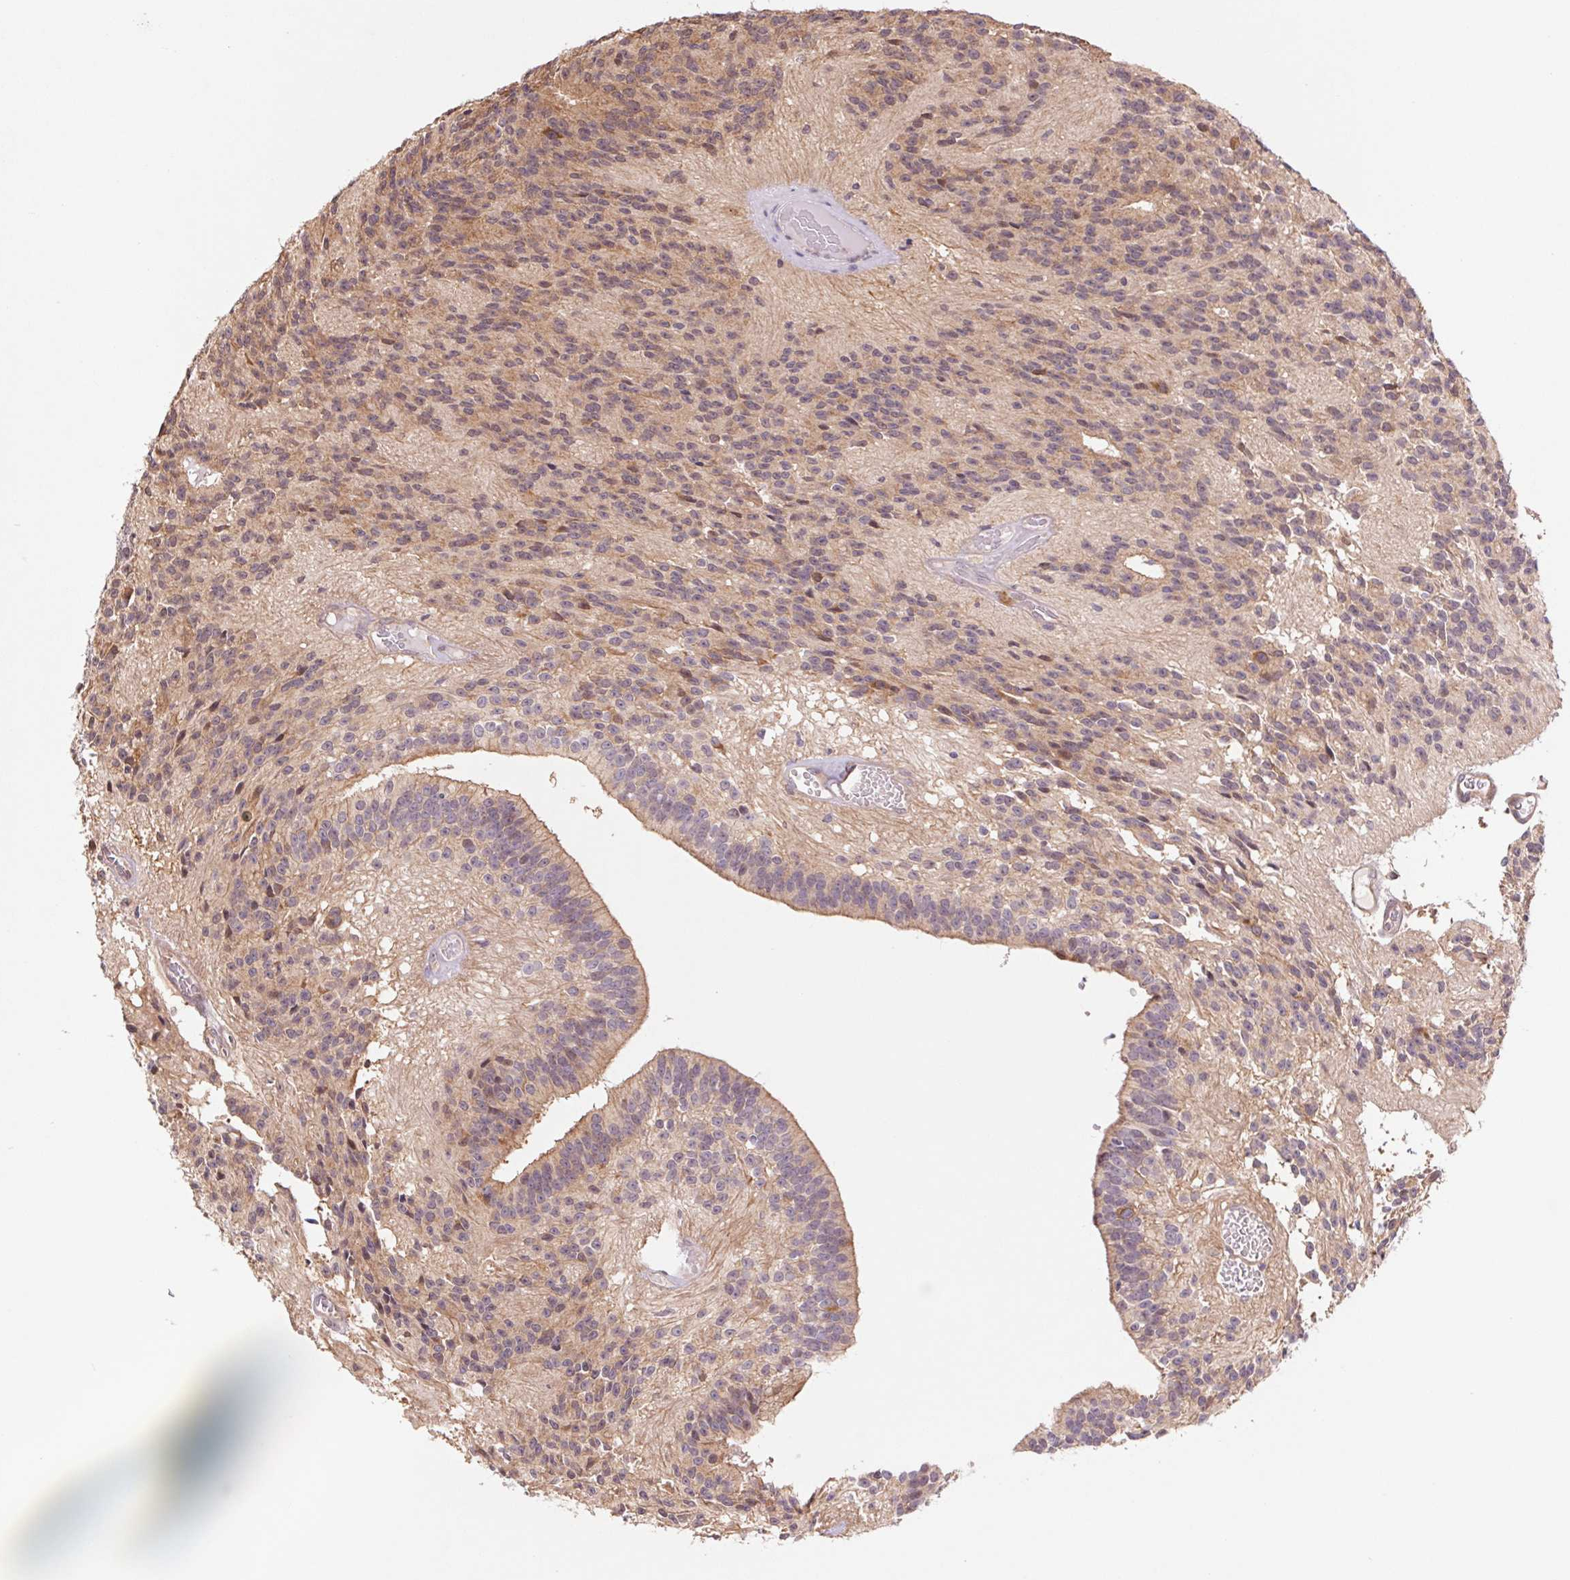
{"staining": {"intensity": "weak", "quantity": "25%-75%", "location": "cytoplasmic/membranous"}, "tissue": "glioma", "cell_type": "Tumor cells", "image_type": "cancer", "snomed": [{"axis": "morphology", "description": "Glioma, malignant, Low grade"}, {"axis": "topography", "description": "Brain"}], "caption": "Malignant low-grade glioma was stained to show a protein in brown. There is low levels of weak cytoplasmic/membranous positivity in about 25%-75% of tumor cells.", "gene": "RRM1", "patient": {"sex": "male", "age": 31}}